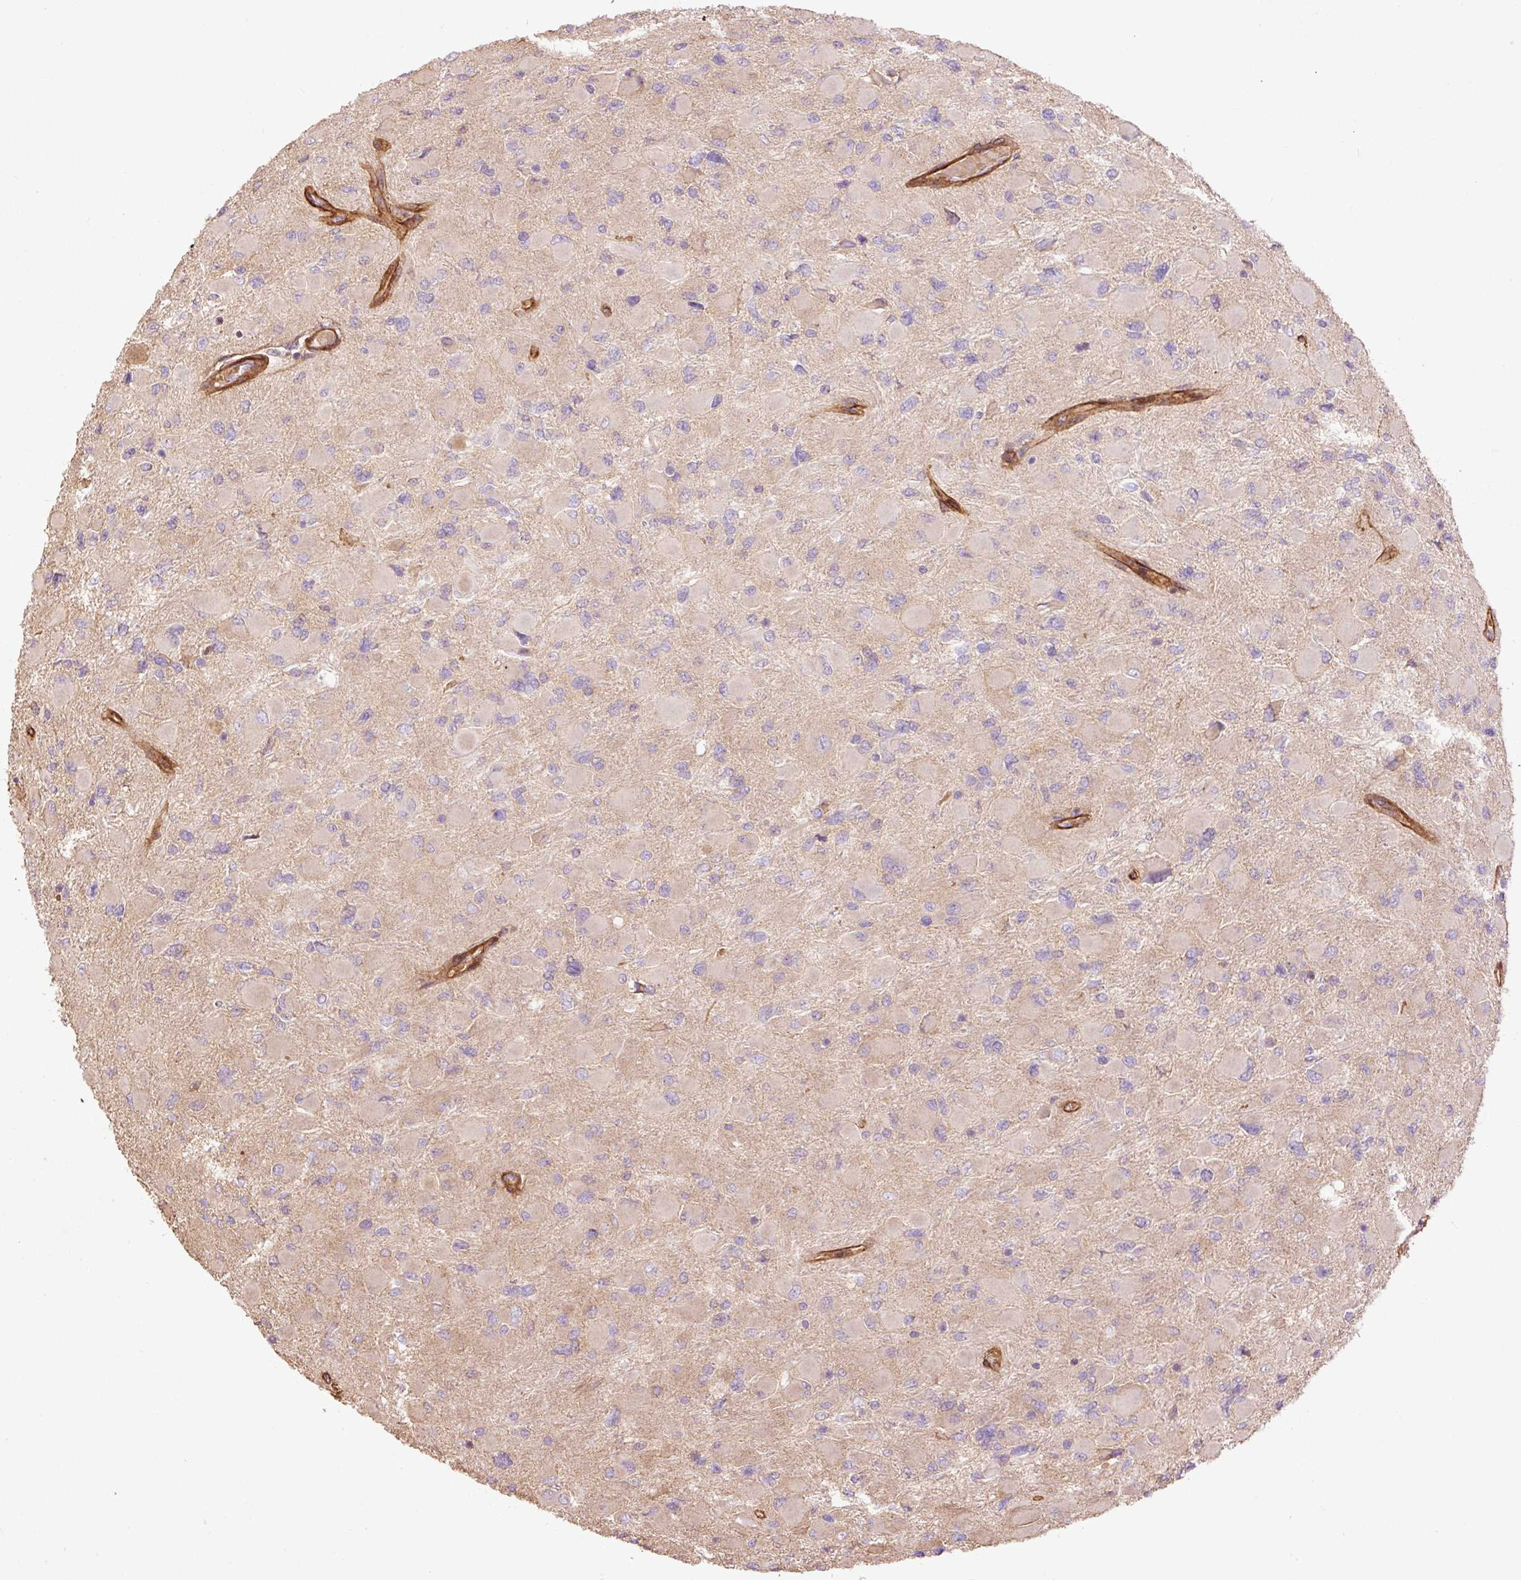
{"staining": {"intensity": "negative", "quantity": "none", "location": "none"}, "tissue": "glioma", "cell_type": "Tumor cells", "image_type": "cancer", "snomed": [{"axis": "morphology", "description": "Glioma, malignant, High grade"}, {"axis": "topography", "description": "Cerebral cortex"}], "caption": "IHC photomicrograph of neoplastic tissue: glioma stained with DAB (3,3'-diaminobenzidine) displays no significant protein staining in tumor cells. (Stains: DAB immunohistochemistry (IHC) with hematoxylin counter stain, Microscopy: brightfield microscopy at high magnification).", "gene": "NID2", "patient": {"sex": "female", "age": 36}}